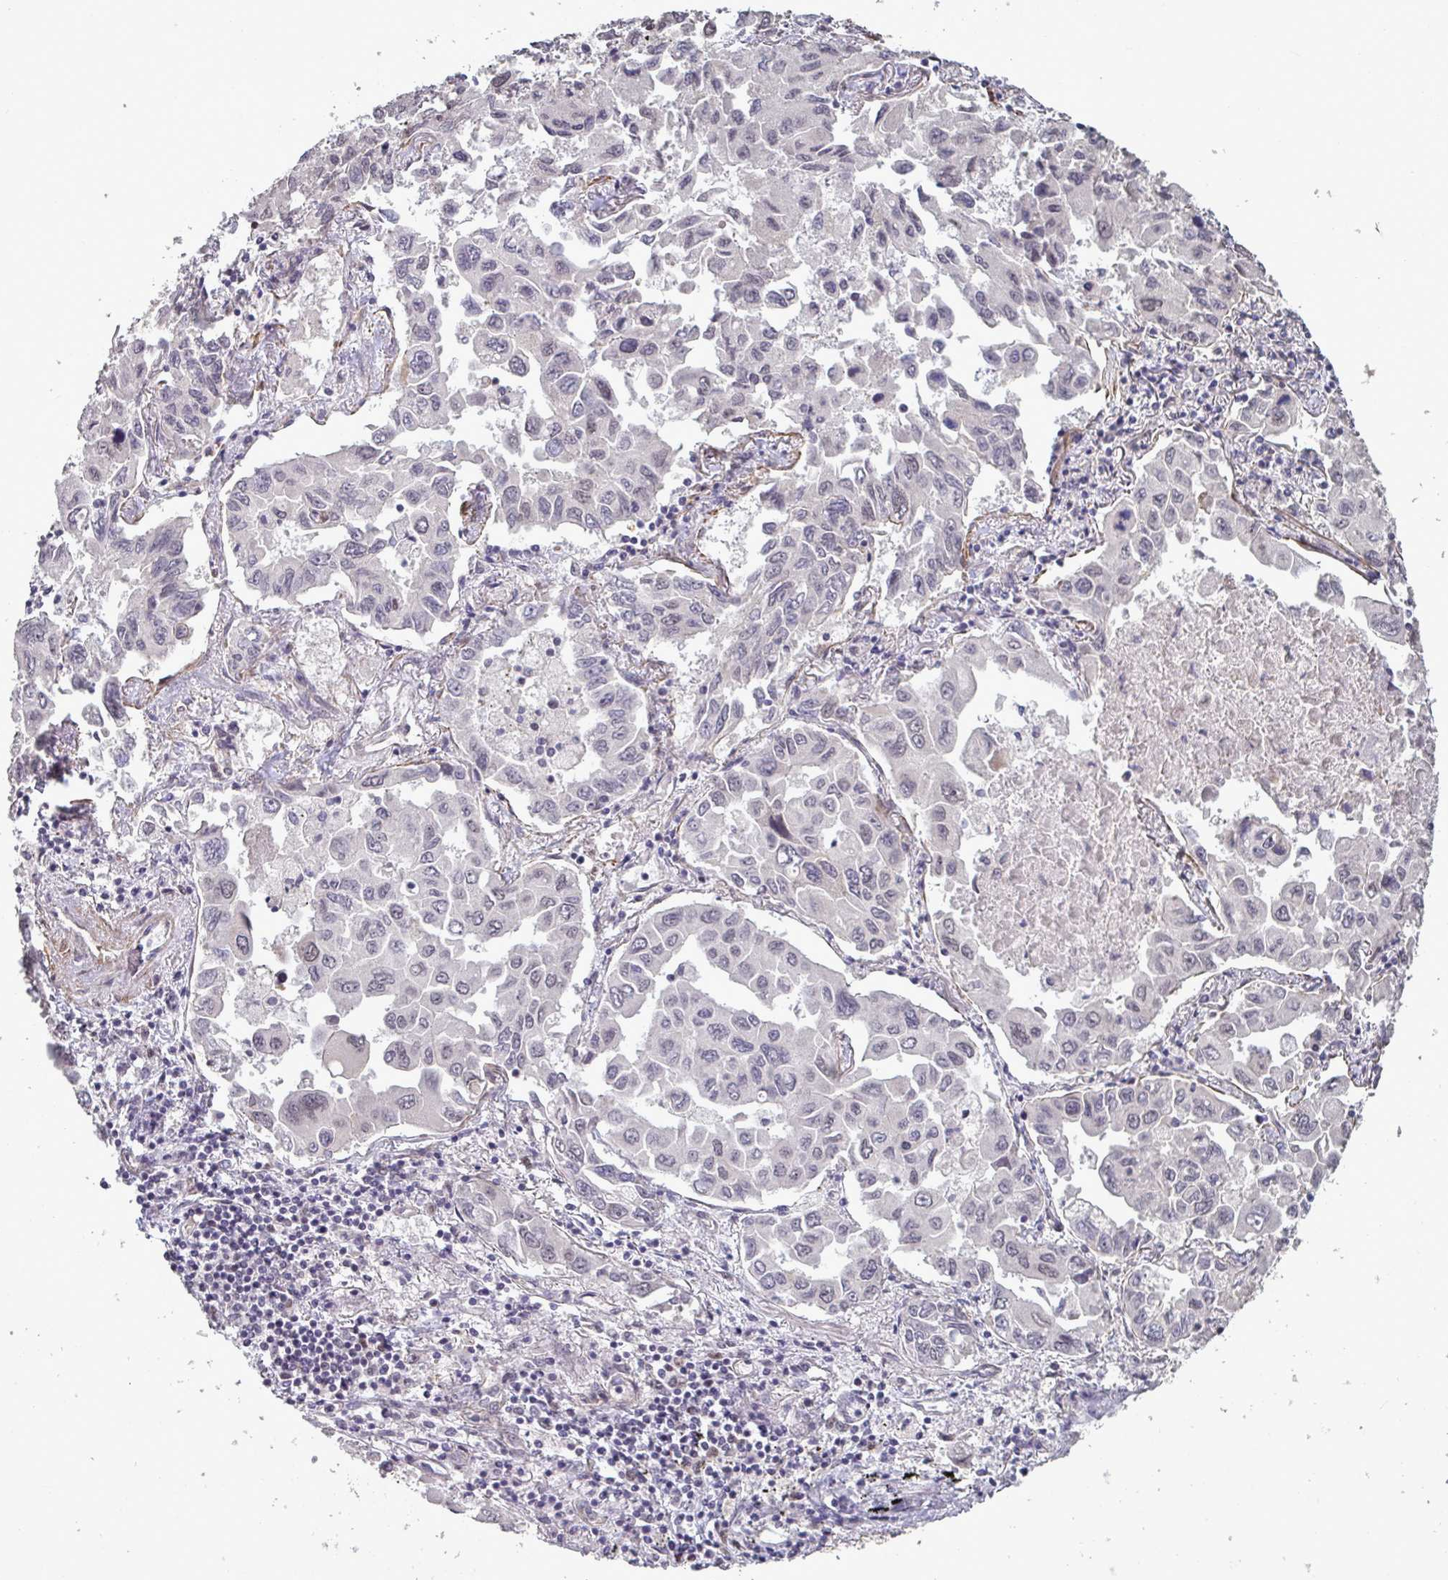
{"staining": {"intensity": "negative", "quantity": "none", "location": "none"}, "tissue": "lung cancer", "cell_type": "Tumor cells", "image_type": "cancer", "snomed": [{"axis": "morphology", "description": "Adenocarcinoma, NOS"}, {"axis": "topography", "description": "Lung"}], "caption": "IHC of human lung cancer (adenocarcinoma) shows no expression in tumor cells.", "gene": "IPO5", "patient": {"sex": "male", "age": 64}}